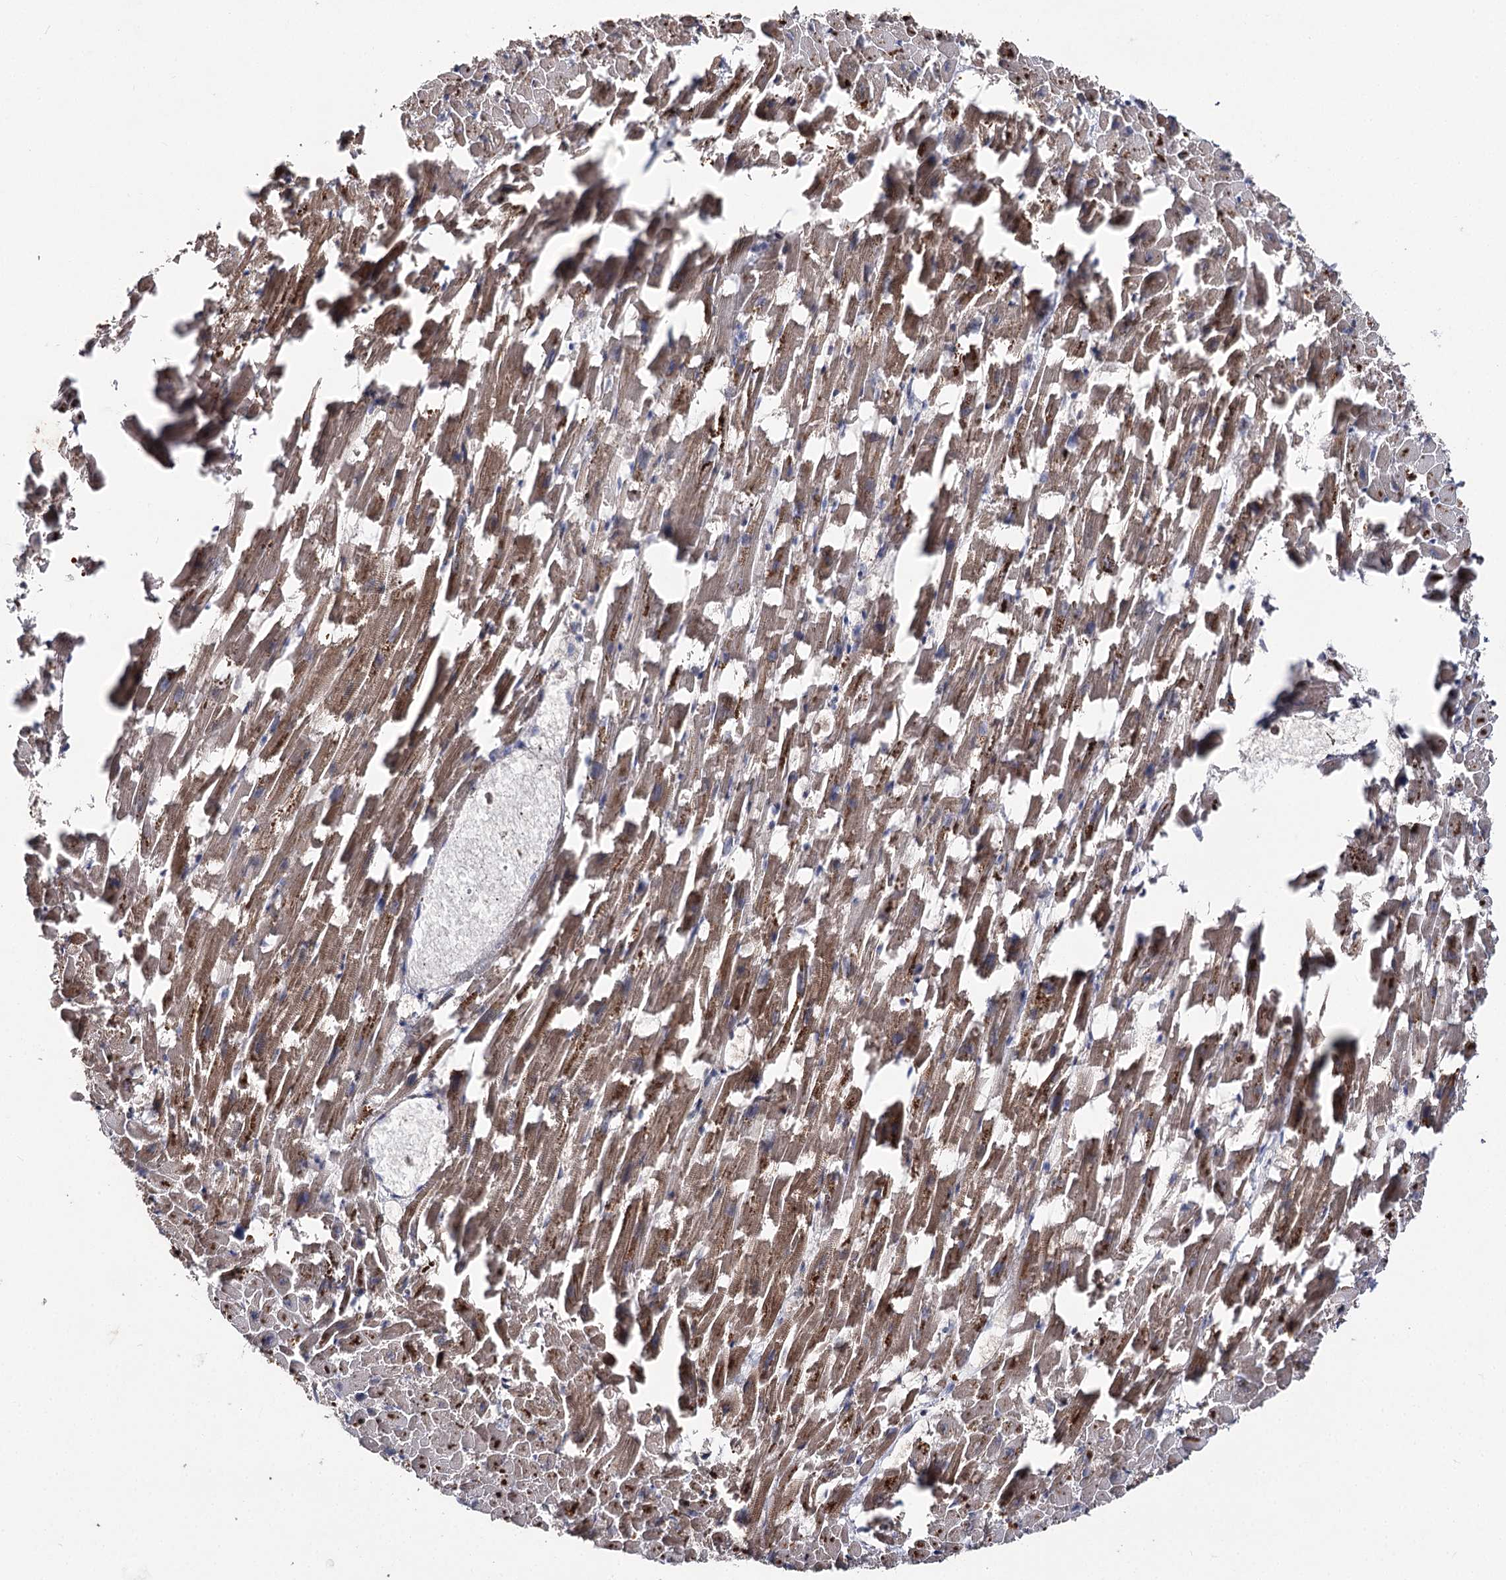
{"staining": {"intensity": "strong", "quantity": ">75%", "location": "cytoplasmic/membranous"}, "tissue": "heart muscle", "cell_type": "Cardiomyocytes", "image_type": "normal", "snomed": [{"axis": "morphology", "description": "Normal tissue, NOS"}, {"axis": "topography", "description": "Heart"}], "caption": "Heart muscle was stained to show a protein in brown. There is high levels of strong cytoplasmic/membranous staining in approximately >75% of cardiomyocytes.", "gene": "FAM53B", "patient": {"sex": "female", "age": 64}}